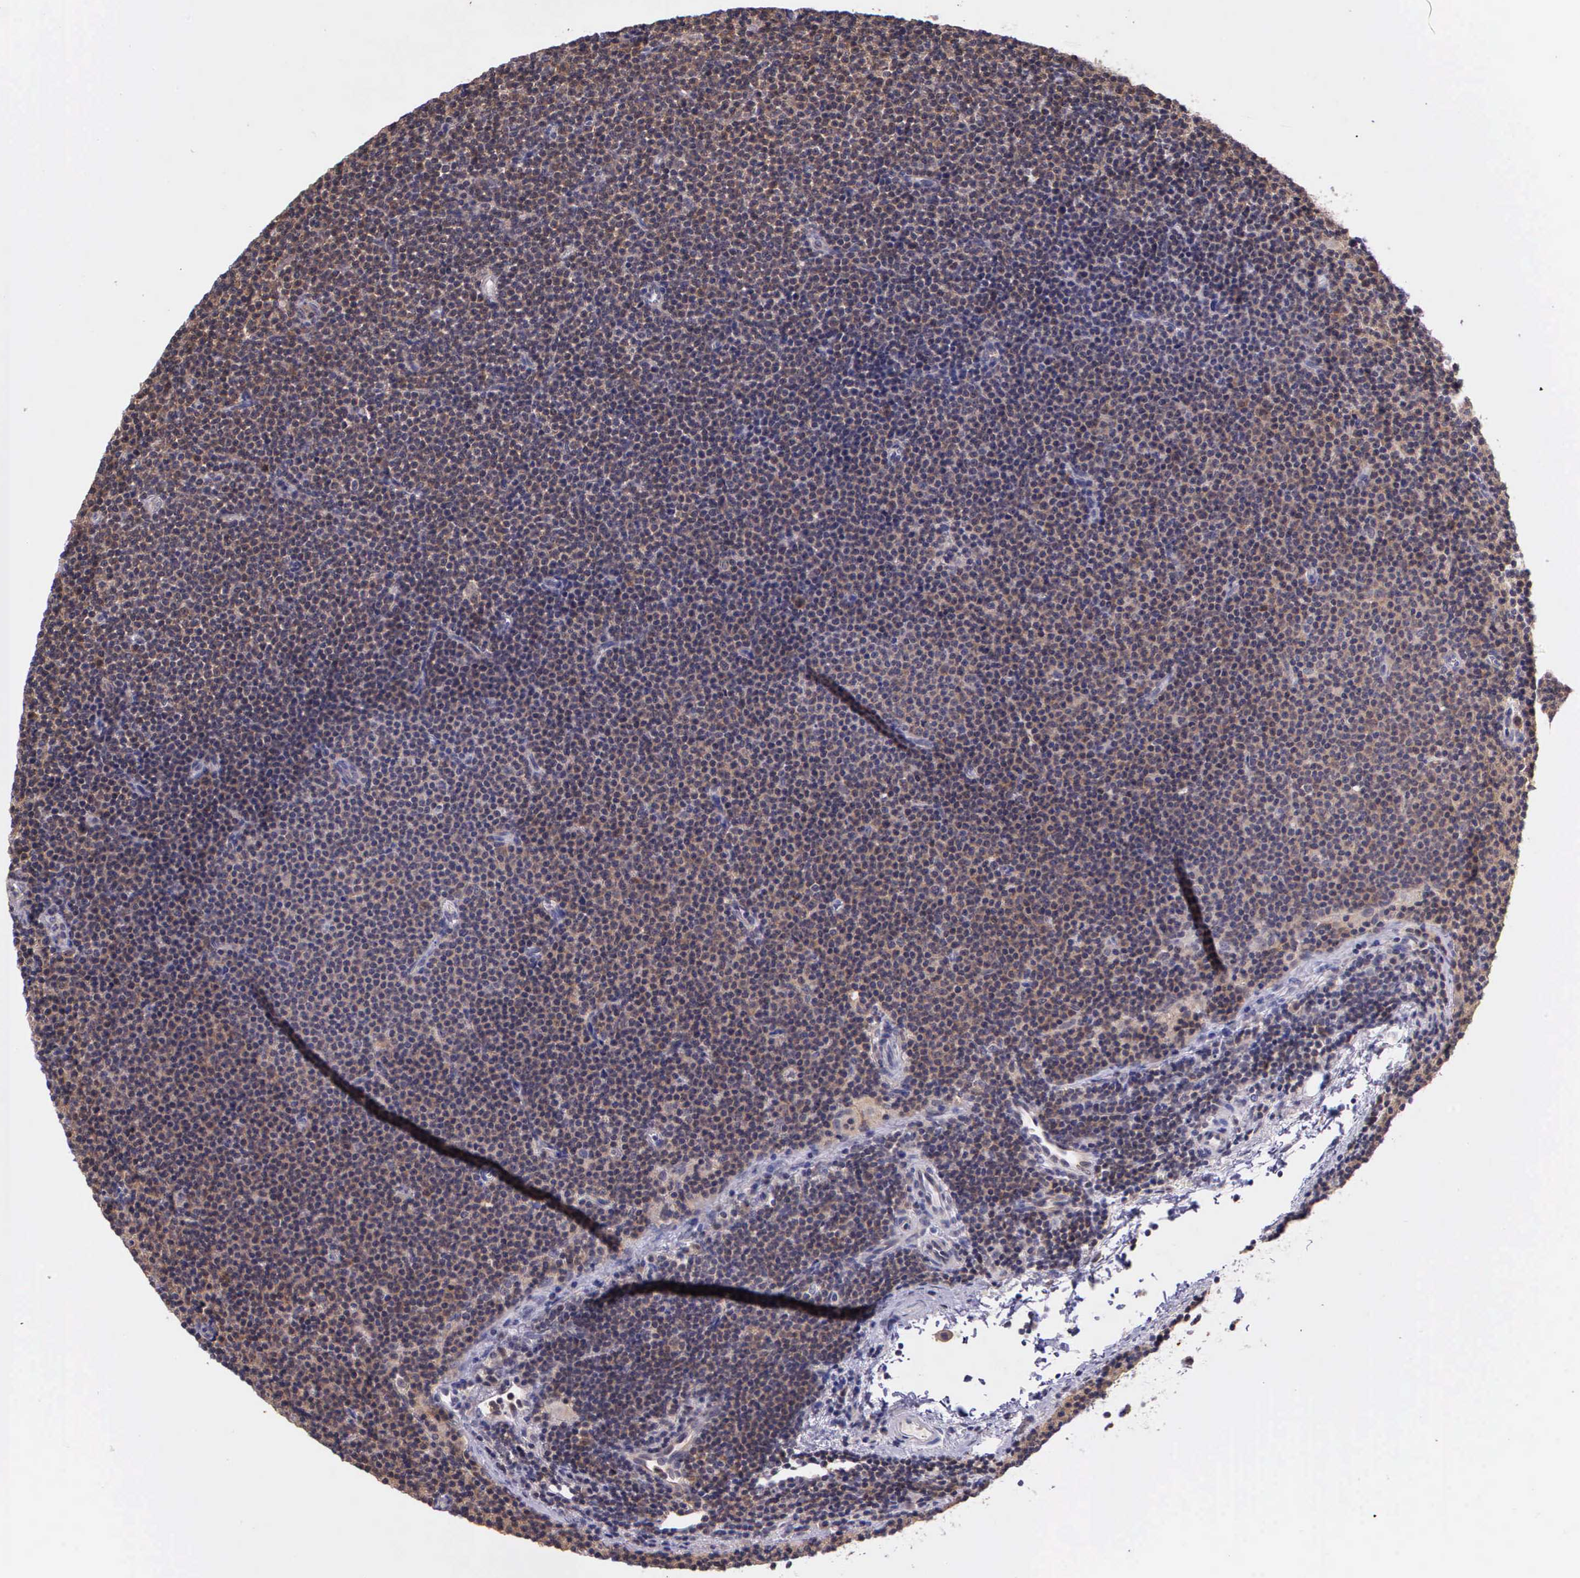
{"staining": {"intensity": "negative", "quantity": "none", "location": "none"}, "tissue": "lymphoma", "cell_type": "Tumor cells", "image_type": "cancer", "snomed": [{"axis": "morphology", "description": "Malignant lymphoma, non-Hodgkin's type, Low grade"}, {"axis": "topography", "description": "Lymph node"}], "caption": "Immunohistochemistry (IHC) micrograph of neoplastic tissue: low-grade malignant lymphoma, non-Hodgkin's type stained with DAB exhibits no significant protein staining in tumor cells.", "gene": "IGBP1", "patient": {"sex": "female", "age": 69}}